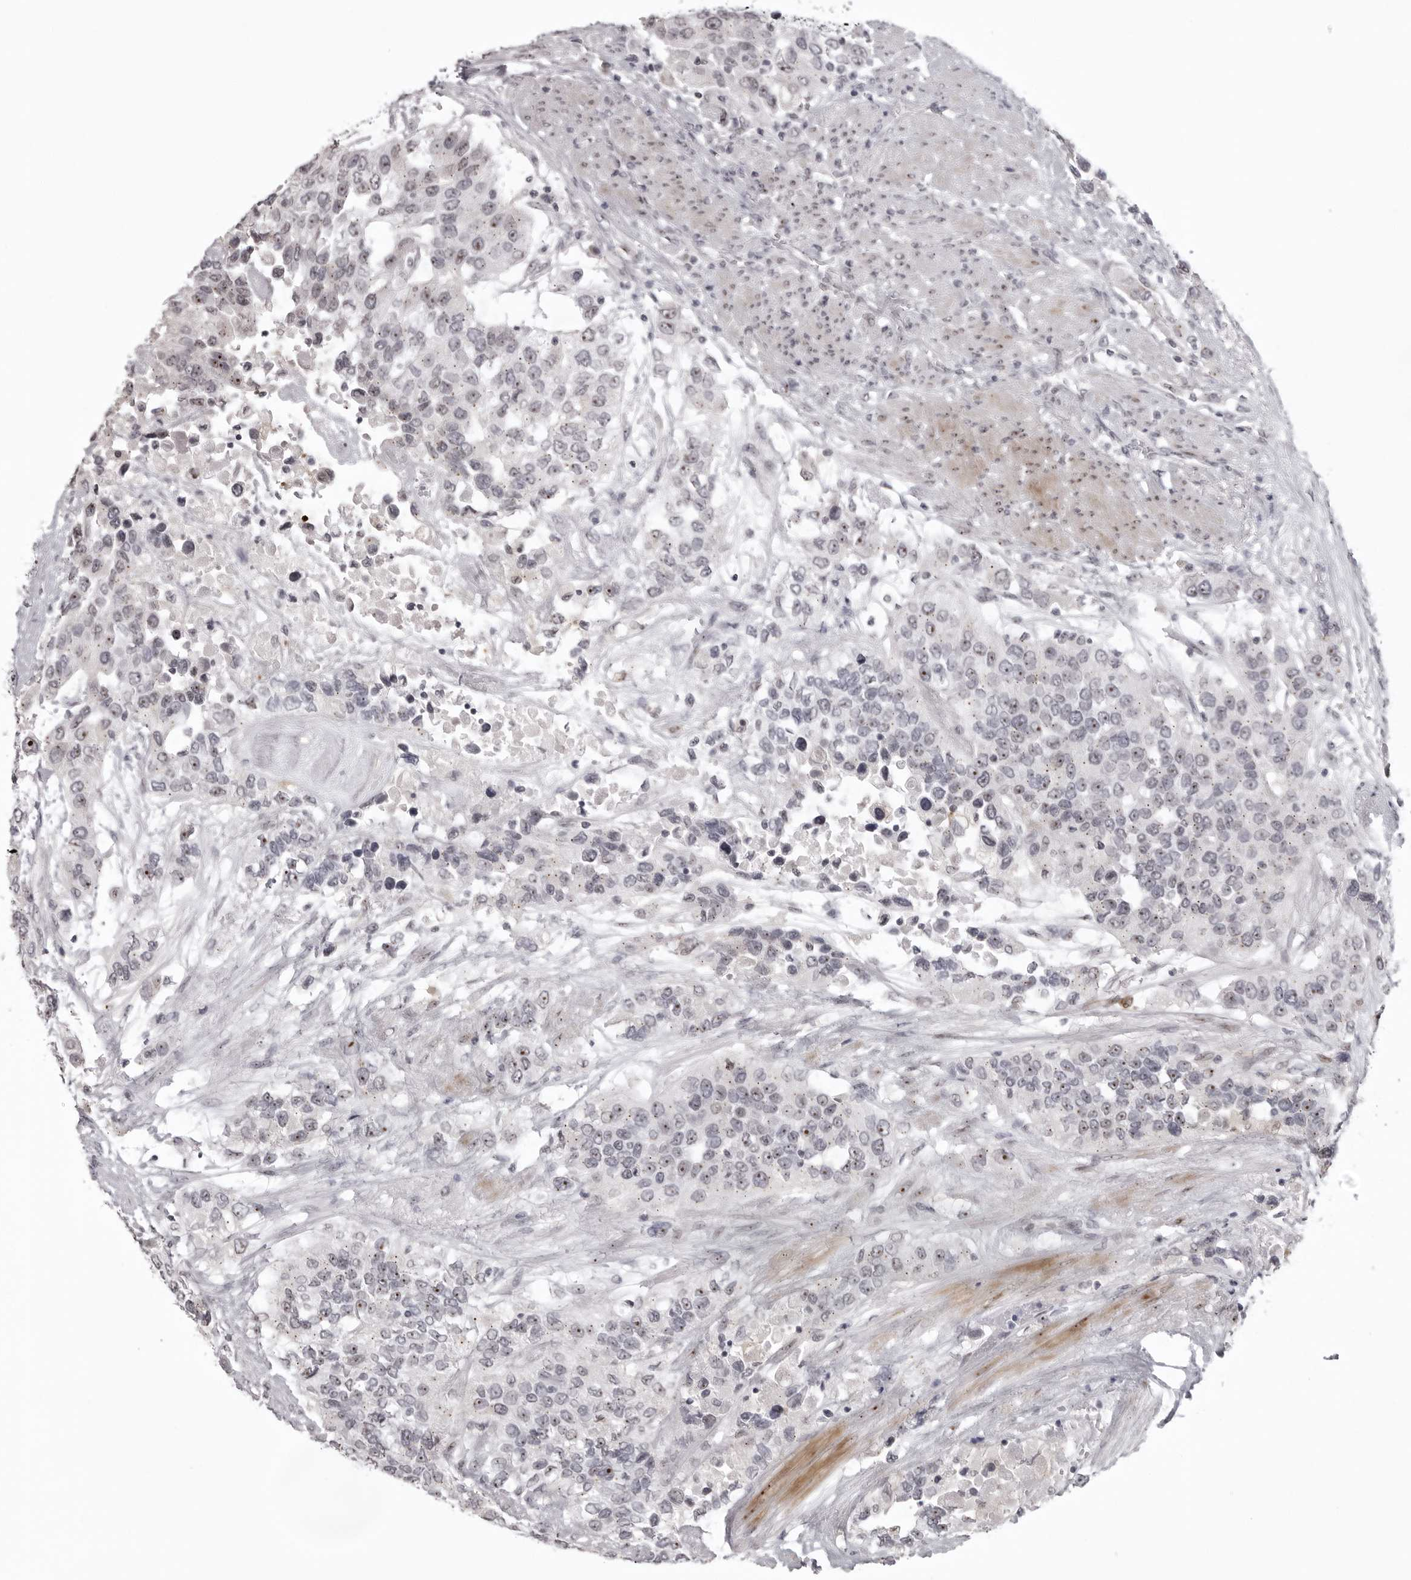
{"staining": {"intensity": "strong", "quantity": "25%-75%", "location": "nuclear"}, "tissue": "urothelial cancer", "cell_type": "Tumor cells", "image_type": "cancer", "snomed": [{"axis": "morphology", "description": "Urothelial carcinoma, High grade"}, {"axis": "topography", "description": "Urinary bladder"}], "caption": "Protein expression analysis of high-grade urothelial carcinoma reveals strong nuclear positivity in about 25%-75% of tumor cells.", "gene": "HELZ", "patient": {"sex": "female", "age": 80}}